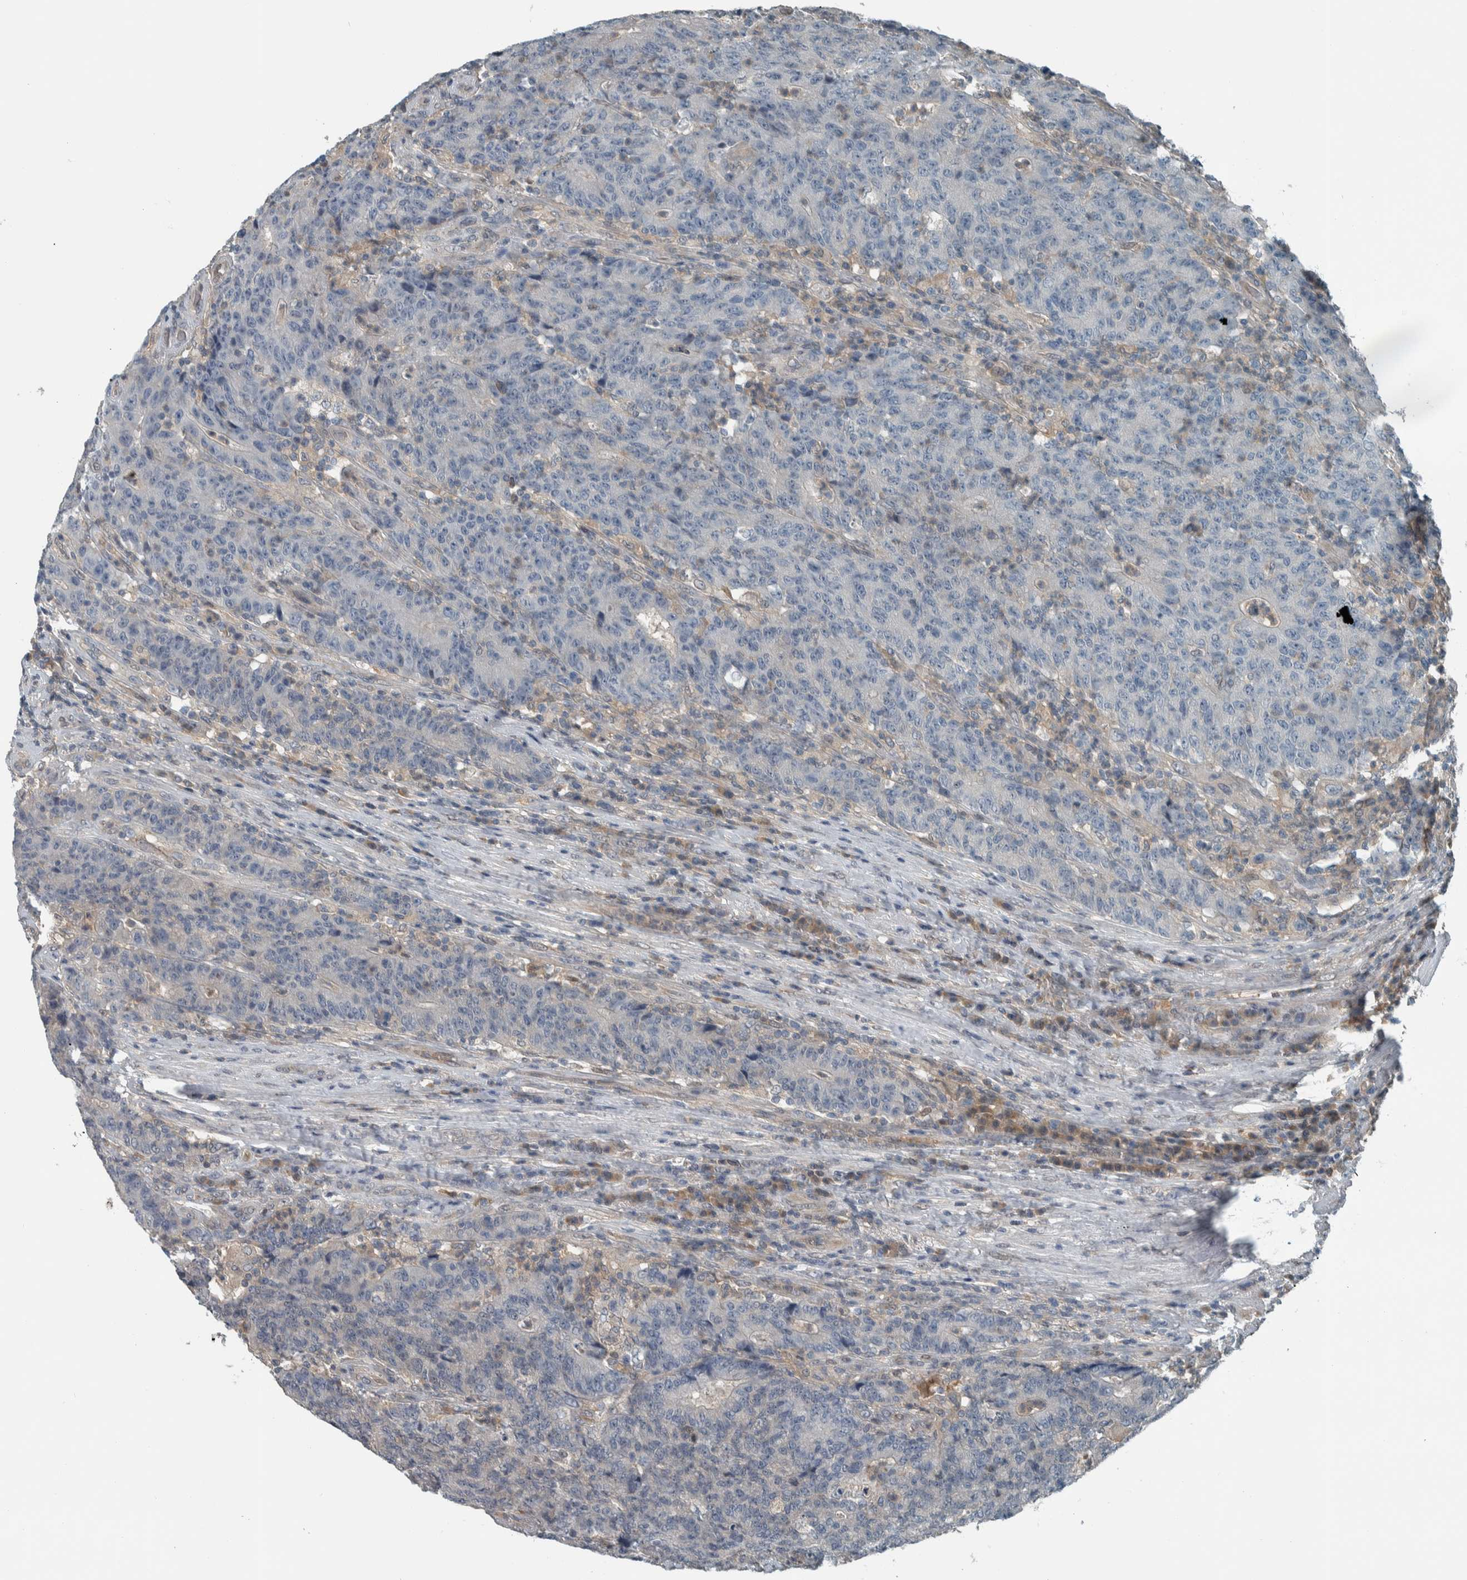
{"staining": {"intensity": "negative", "quantity": "none", "location": "none"}, "tissue": "colorectal cancer", "cell_type": "Tumor cells", "image_type": "cancer", "snomed": [{"axis": "morphology", "description": "Normal tissue, NOS"}, {"axis": "morphology", "description": "Adenocarcinoma, NOS"}, {"axis": "topography", "description": "Colon"}], "caption": "Colorectal cancer (adenocarcinoma) stained for a protein using immunohistochemistry exhibits no positivity tumor cells.", "gene": "ALAD", "patient": {"sex": "female", "age": 75}}